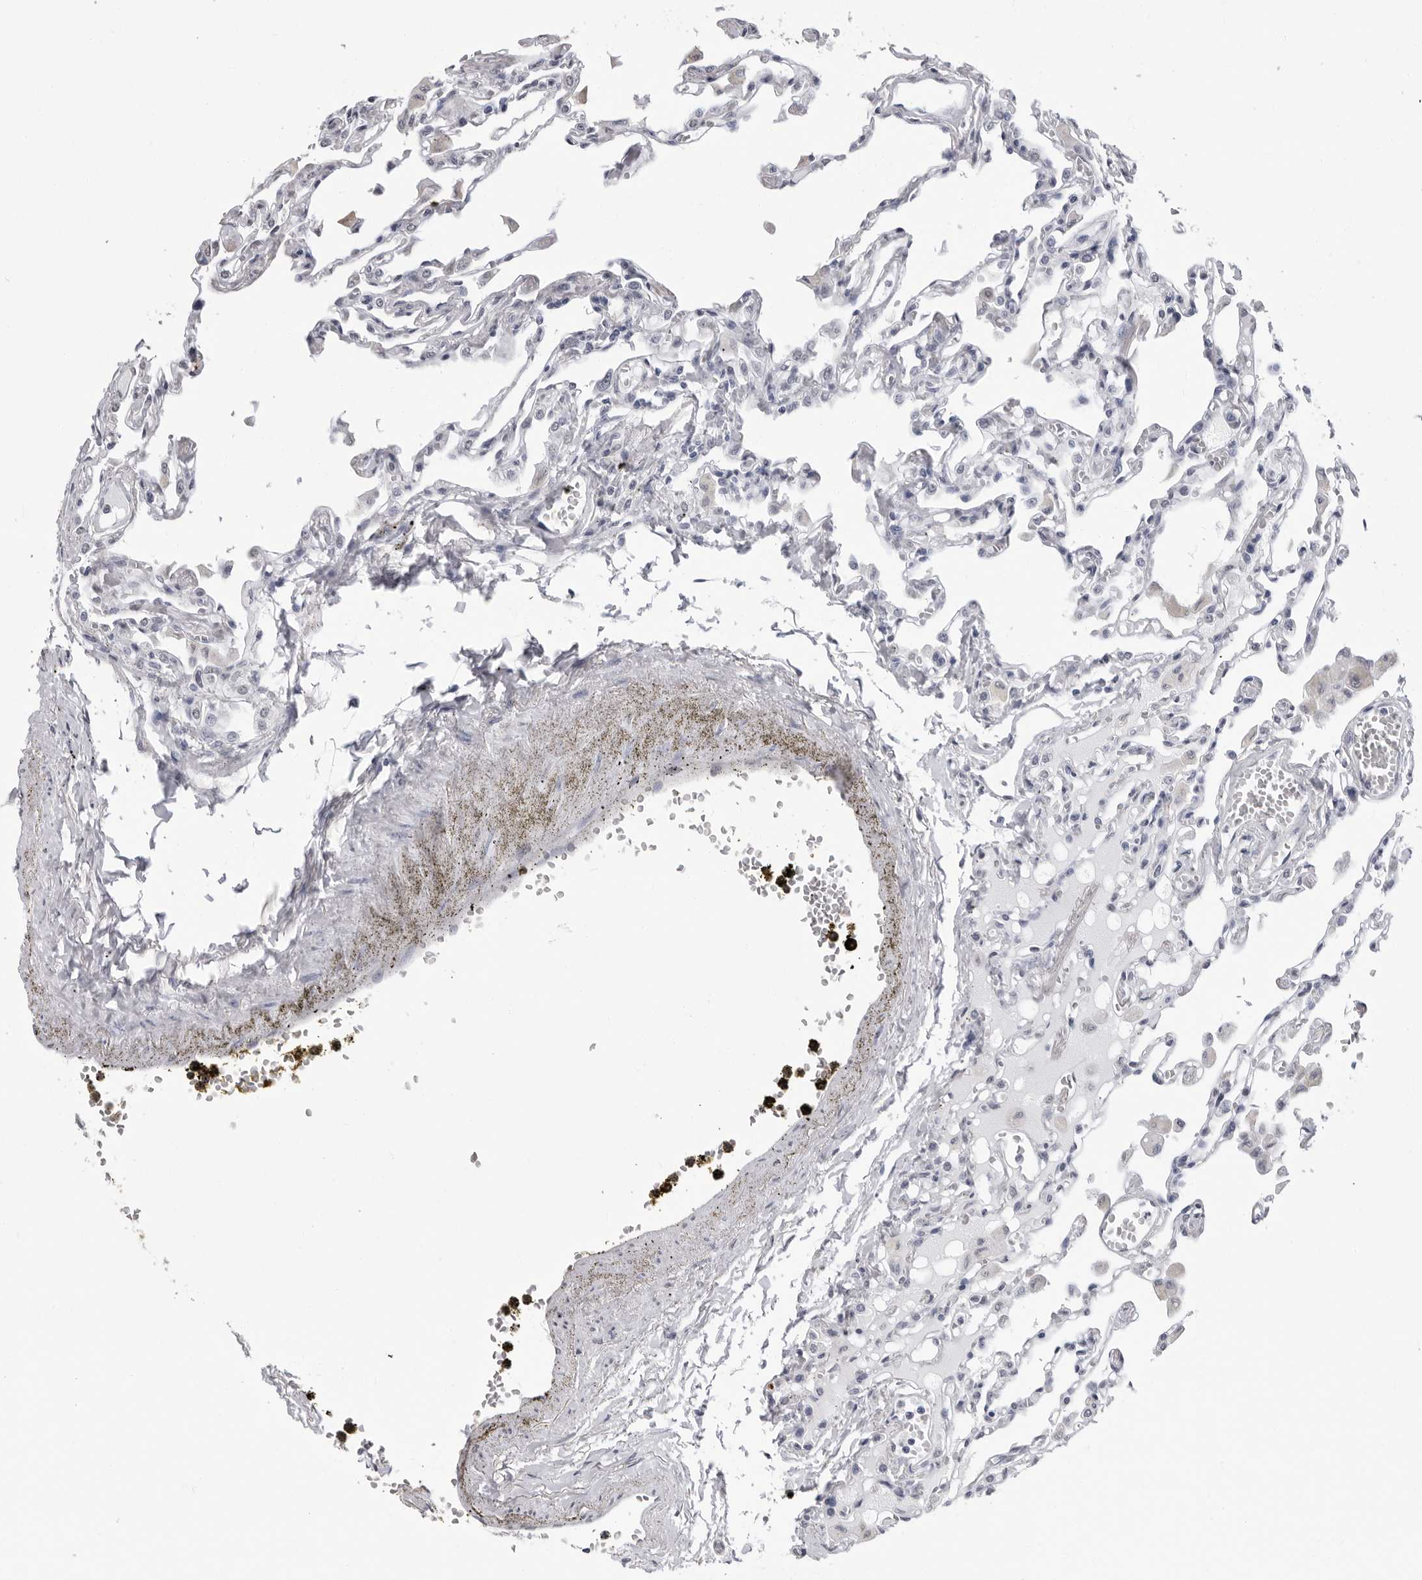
{"staining": {"intensity": "negative", "quantity": "none", "location": "none"}, "tissue": "lung", "cell_type": "Alveolar cells", "image_type": "normal", "snomed": [{"axis": "morphology", "description": "Normal tissue, NOS"}, {"axis": "topography", "description": "Bronchus"}, {"axis": "topography", "description": "Lung"}], "caption": "This is an immunohistochemistry (IHC) photomicrograph of normal human lung. There is no expression in alveolar cells.", "gene": "HEPACAM", "patient": {"sex": "female", "age": 49}}